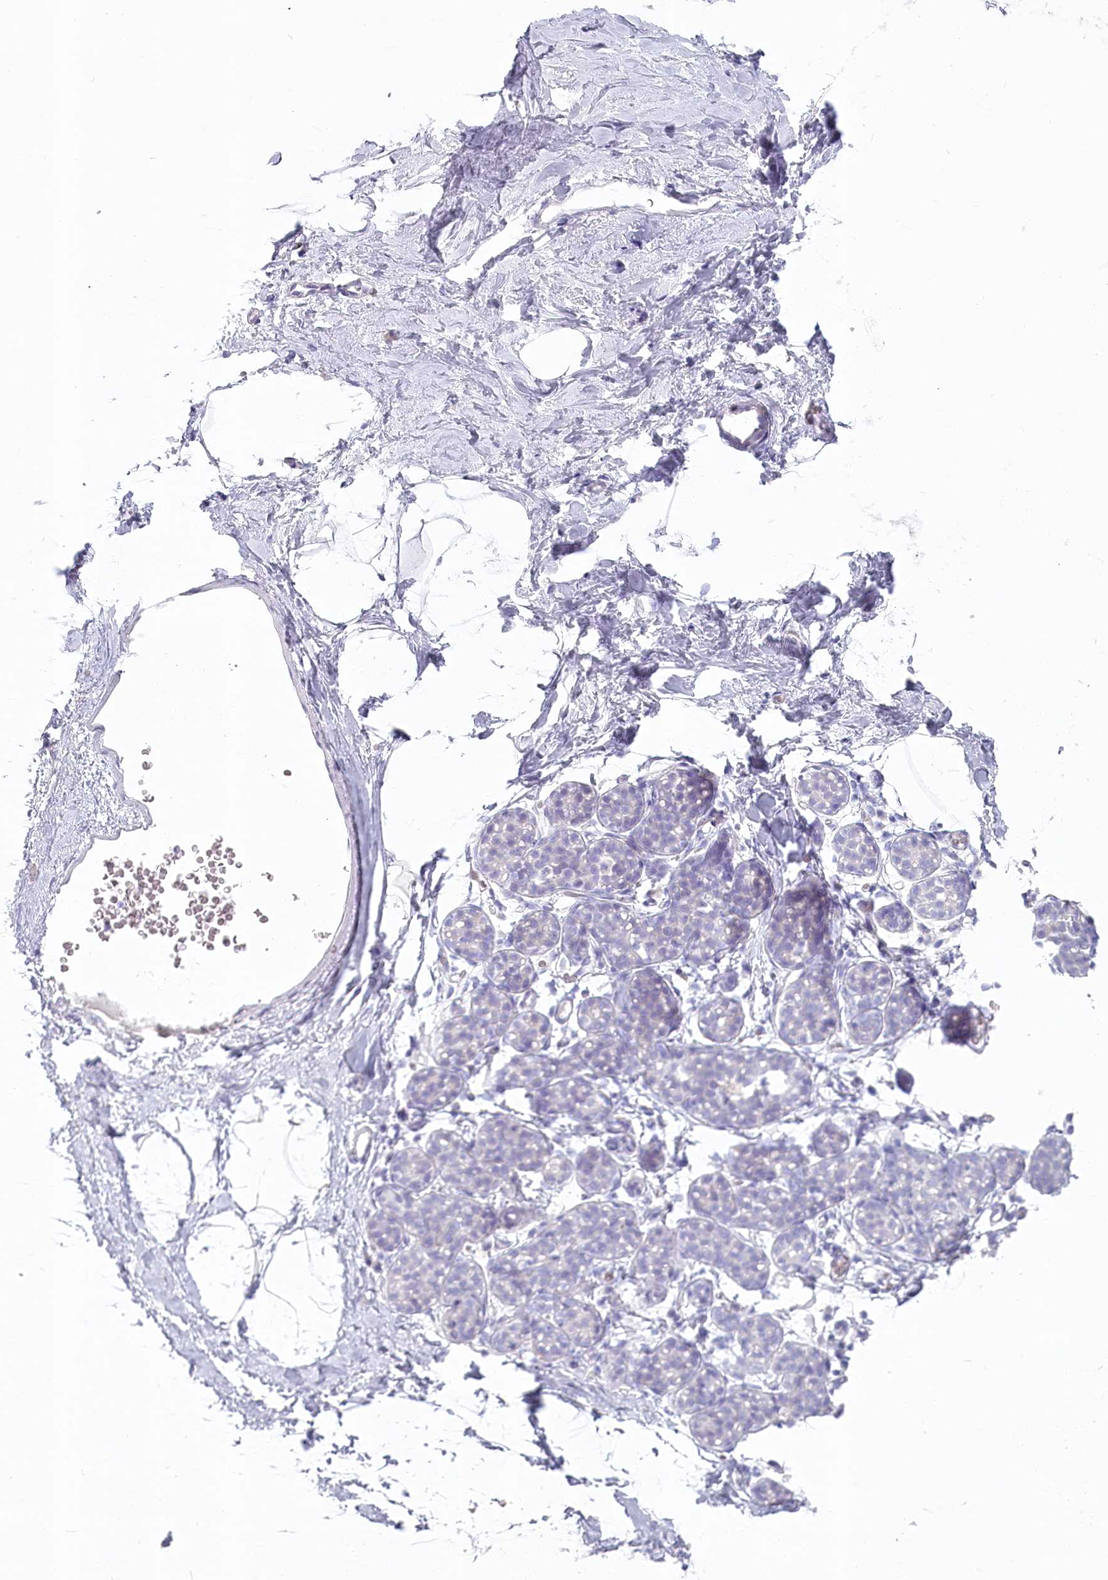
{"staining": {"intensity": "negative", "quantity": "none", "location": "none"}, "tissue": "breast", "cell_type": "Adipocytes", "image_type": "normal", "snomed": [{"axis": "morphology", "description": "Normal tissue, NOS"}, {"axis": "topography", "description": "Breast"}], "caption": "Immunohistochemical staining of normal breast exhibits no significant positivity in adipocytes. (Immunohistochemistry, brightfield microscopy, high magnification).", "gene": "IFIT5", "patient": {"sex": "female", "age": 62}}